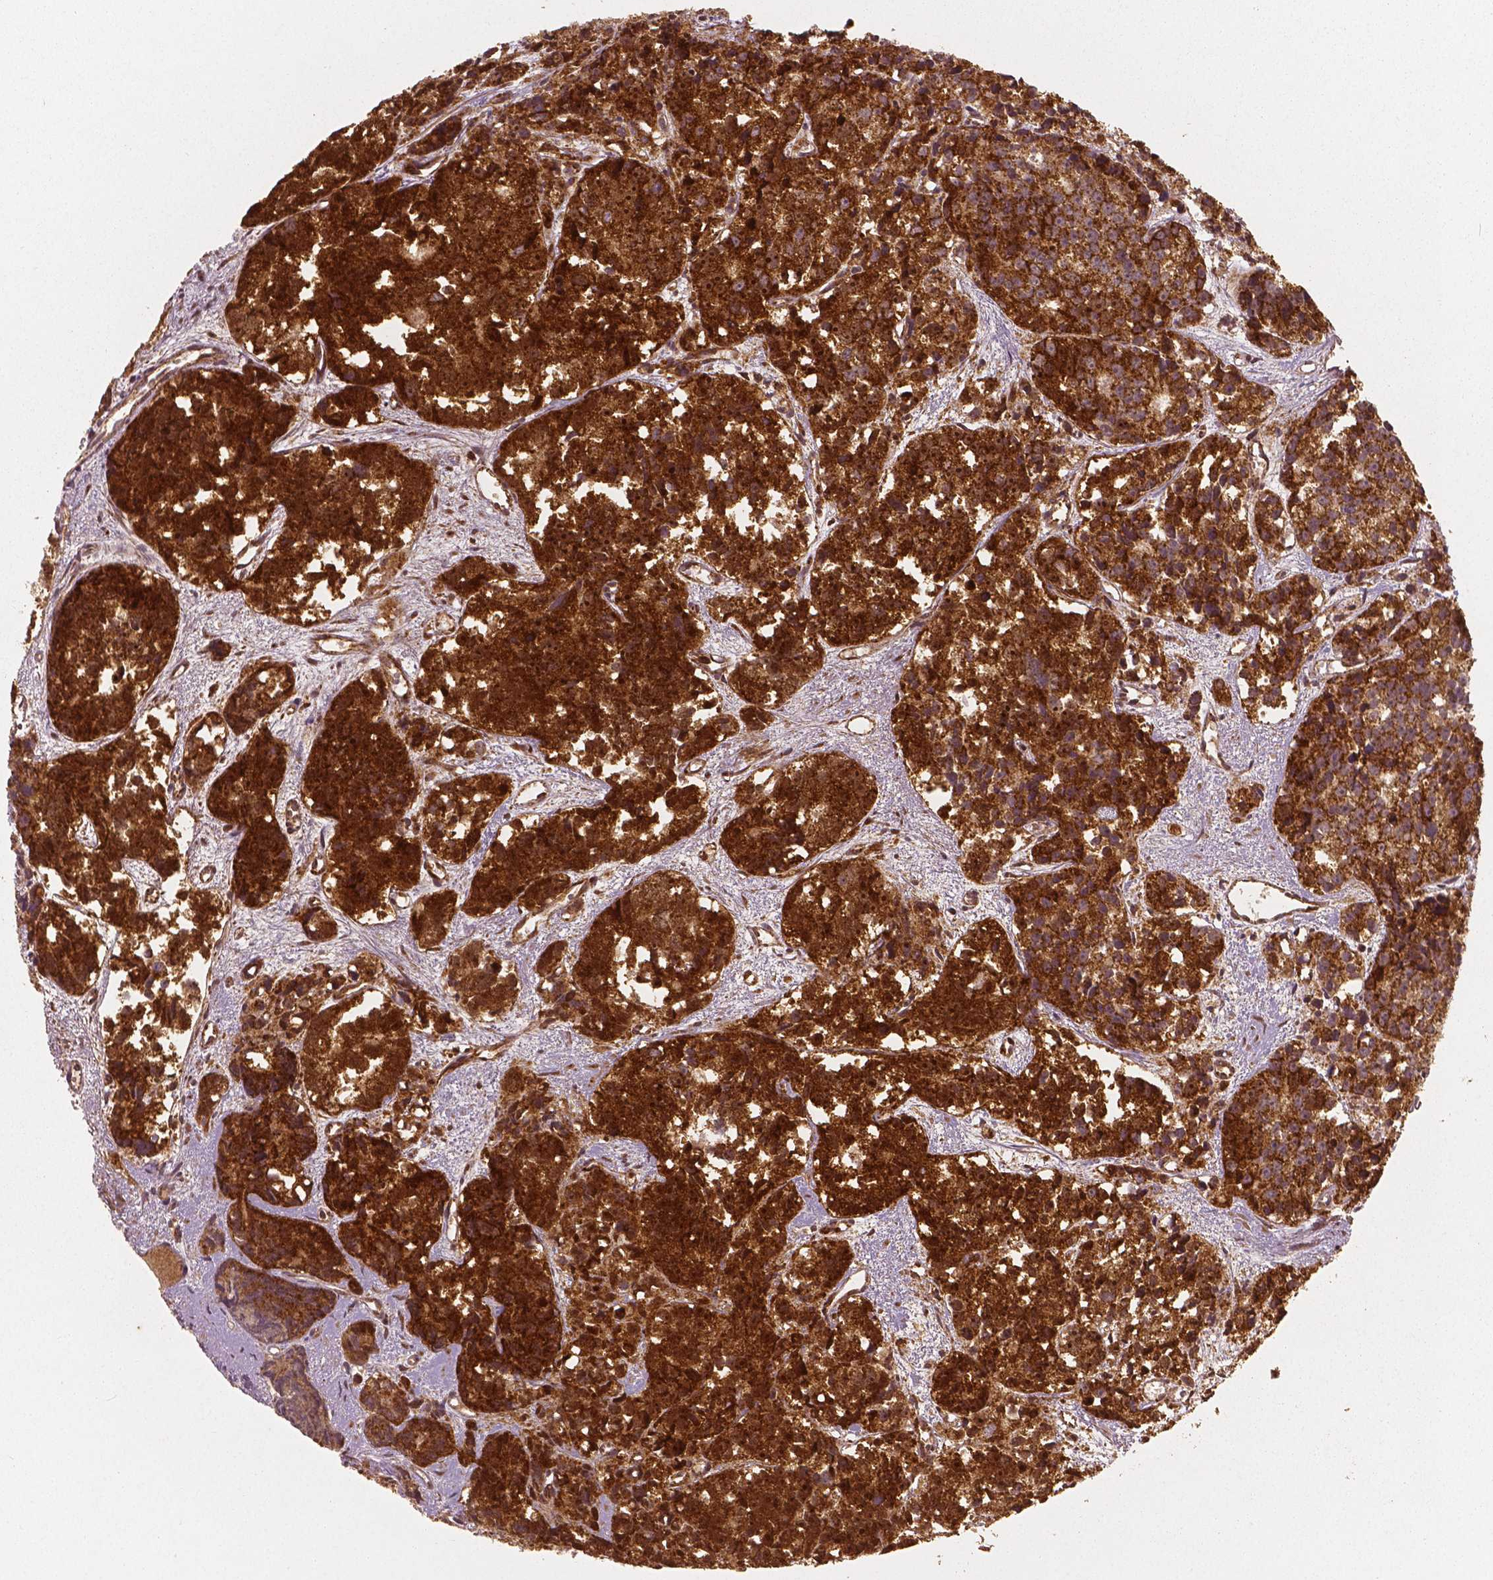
{"staining": {"intensity": "strong", "quantity": ">75%", "location": "cytoplasmic/membranous"}, "tissue": "prostate cancer", "cell_type": "Tumor cells", "image_type": "cancer", "snomed": [{"axis": "morphology", "description": "Adenocarcinoma, High grade"}, {"axis": "topography", "description": "Prostate"}], "caption": "Protein staining demonstrates strong cytoplasmic/membranous positivity in approximately >75% of tumor cells in prostate cancer (high-grade adenocarcinoma). The staining was performed using DAB, with brown indicating positive protein expression. Nuclei are stained blue with hematoxylin.", "gene": "PGAM5", "patient": {"sex": "male", "age": 77}}